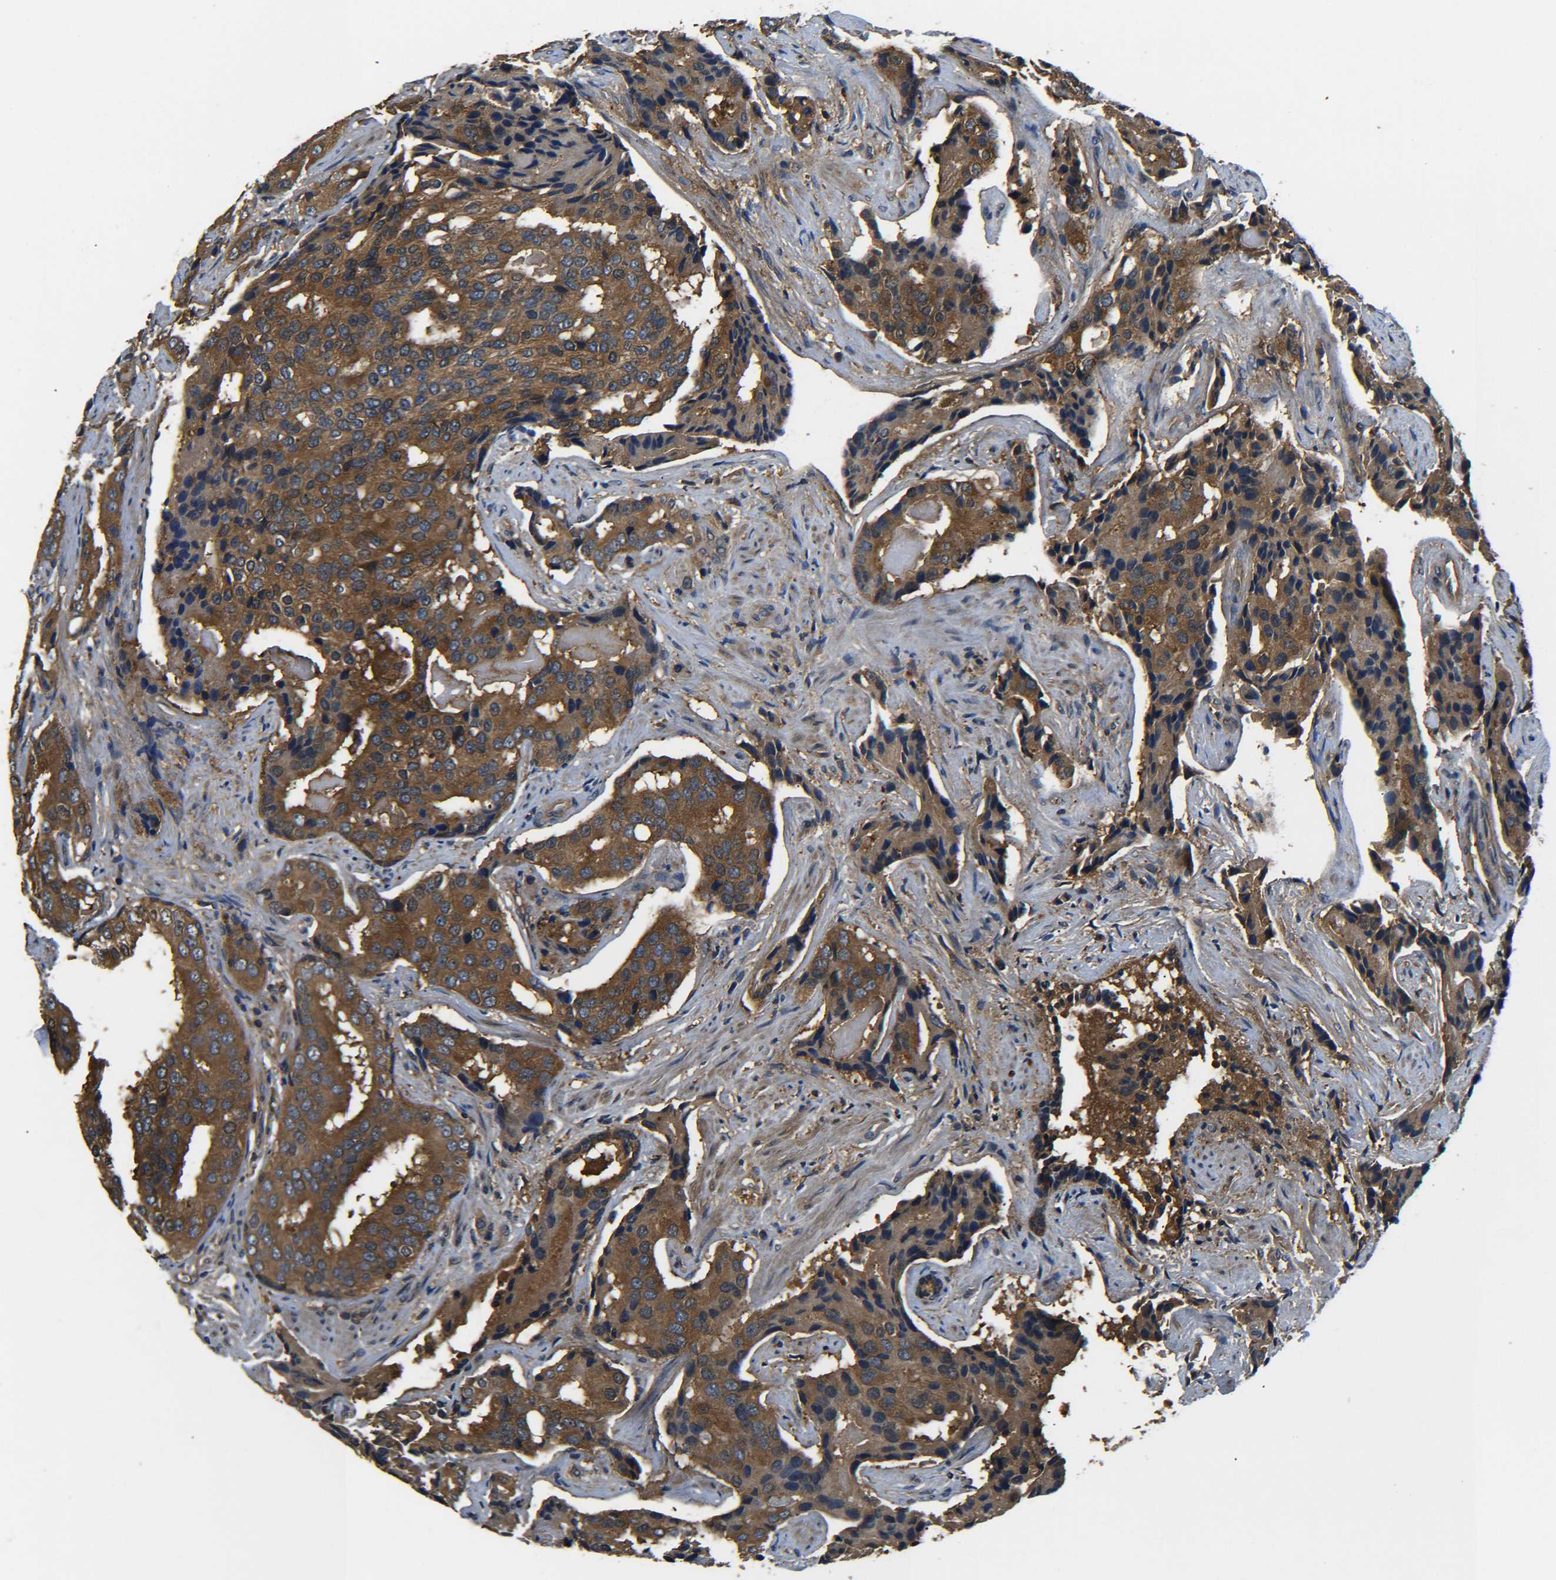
{"staining": {"intensity": "strong", "quantity": ">75%", "location": "cytoplasmic/membranous"}, "tissue": "prostate cancer", "cell_type": "Tumor cells", "image_type": "cancer", "snomed": [{"axis": "morphology", "description": "Adenocarcinoma, High grade"}, {"axis": "topography", "description": "Prostate"}], "caption": "Prostate cancer stained for a protein shows strong cytoplasmic/membranous positivity in tumor cells.", "gene": "PREB", "patient": {"sex": "male", "age": 58}}